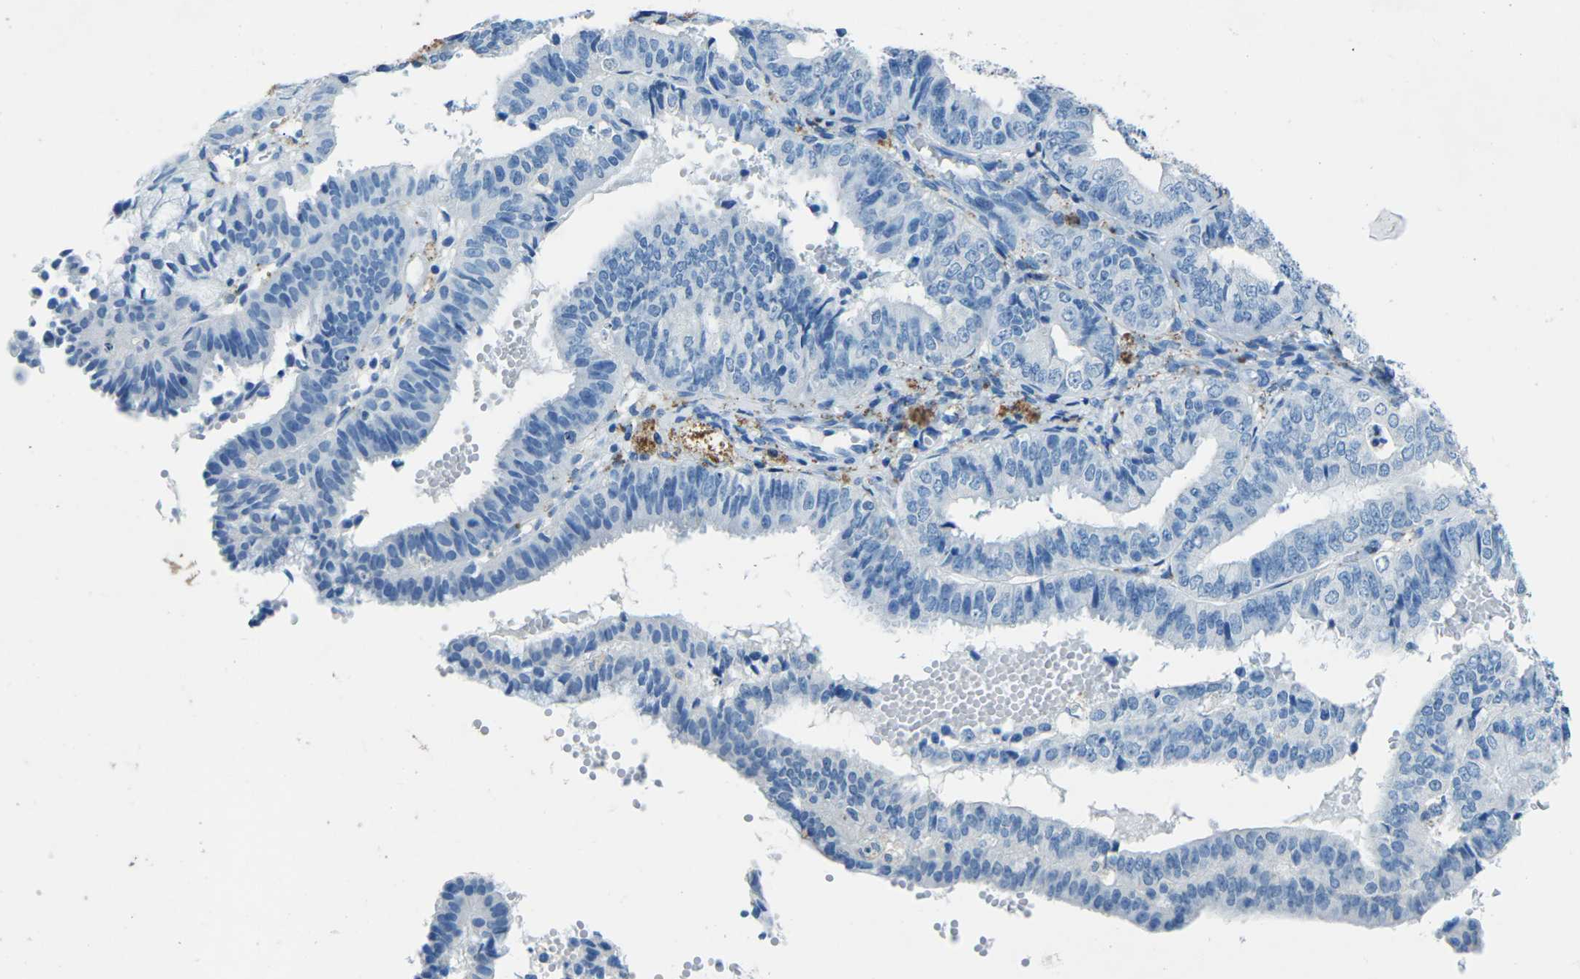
{"staining": {"intensity": "negative", "quantity": "none", "location": "none"}, "tissue": "endometrial cancer", "cell_type": "Tumor cells", "image_type": "cancer", "snomed": [{"axis": "morphology", "description": "Adenocarcinoma, NOS"}, {"axis": "topography", "description": "Endometrium"}], "caption": "Immunohistochemical staining of human endometrial adenocarcinoma demonstrates no significant staining in tumor cells.", "gene": "MYH8", "patient": {"sex": "female", "age": 63}}